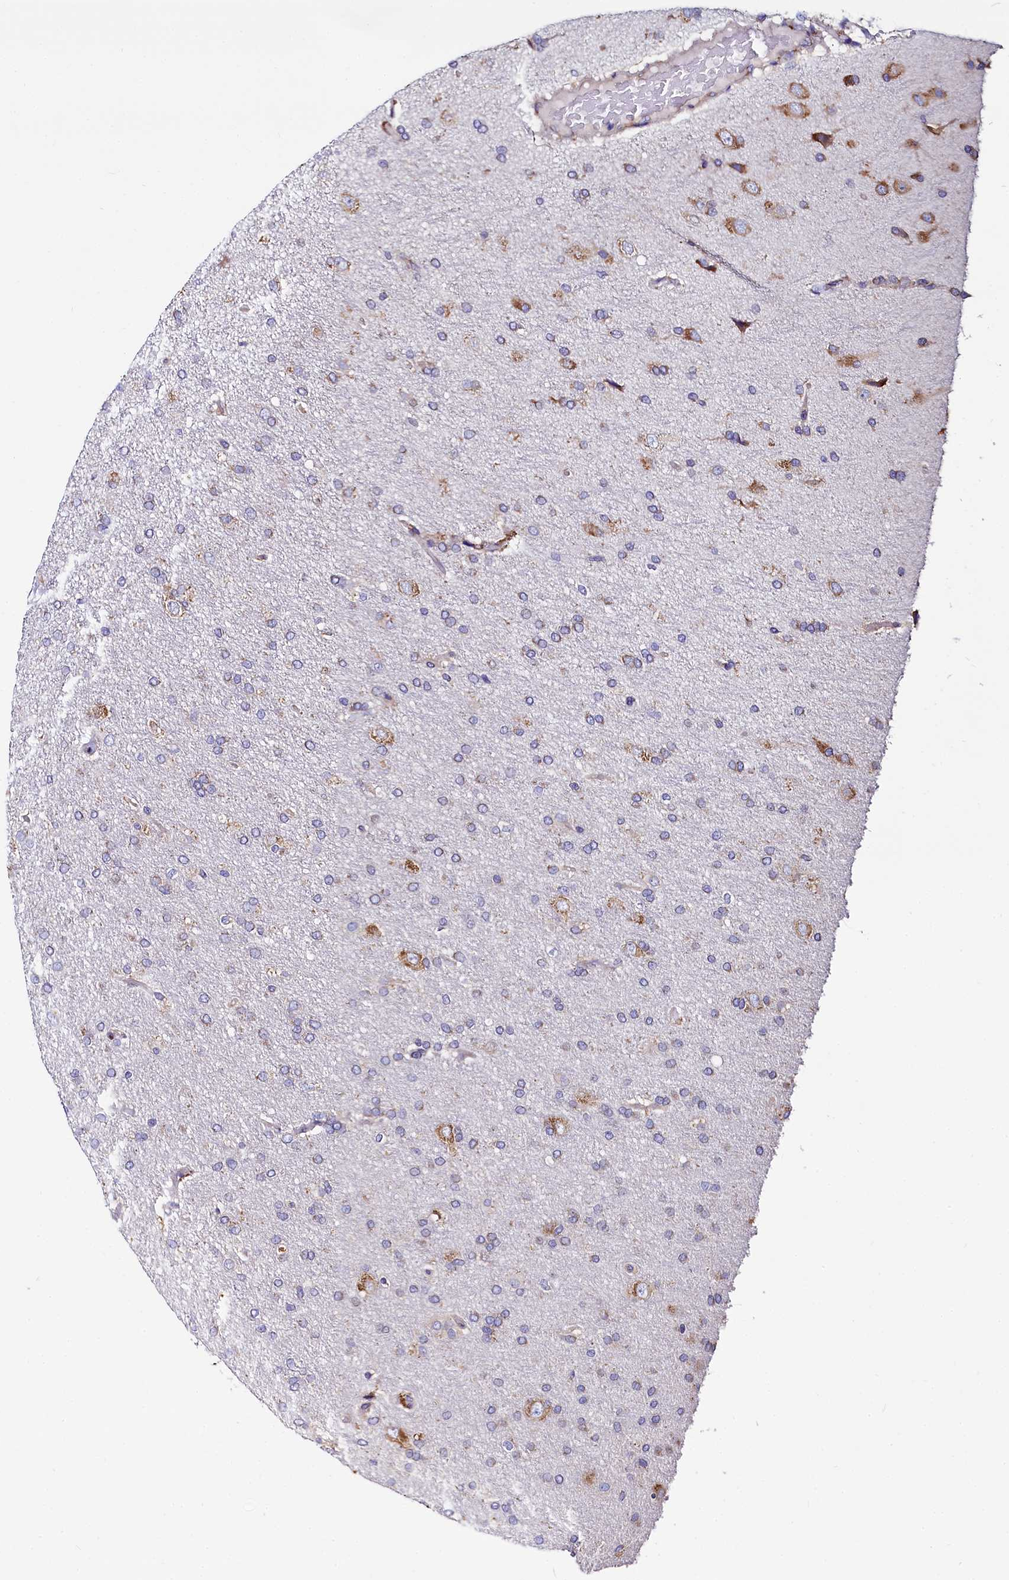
{"staining": {"intensity": "negative", "quantity": "none", "location": "none"}, "tissue": "glioma", "cell_type": "Tumor cells", "image_type": "cancer", "snomed": [{"axis": "morphology", "description": "Glioma, malignant, High grade"}, {"axis": "topography", "description": "Brain"}], "caption": "The immunohistochemistry histopathology image has no significant expression in tumor cells of glioma tissue.", "gene": "QARS1", "patient": {"sex": "male", "age": 72}}